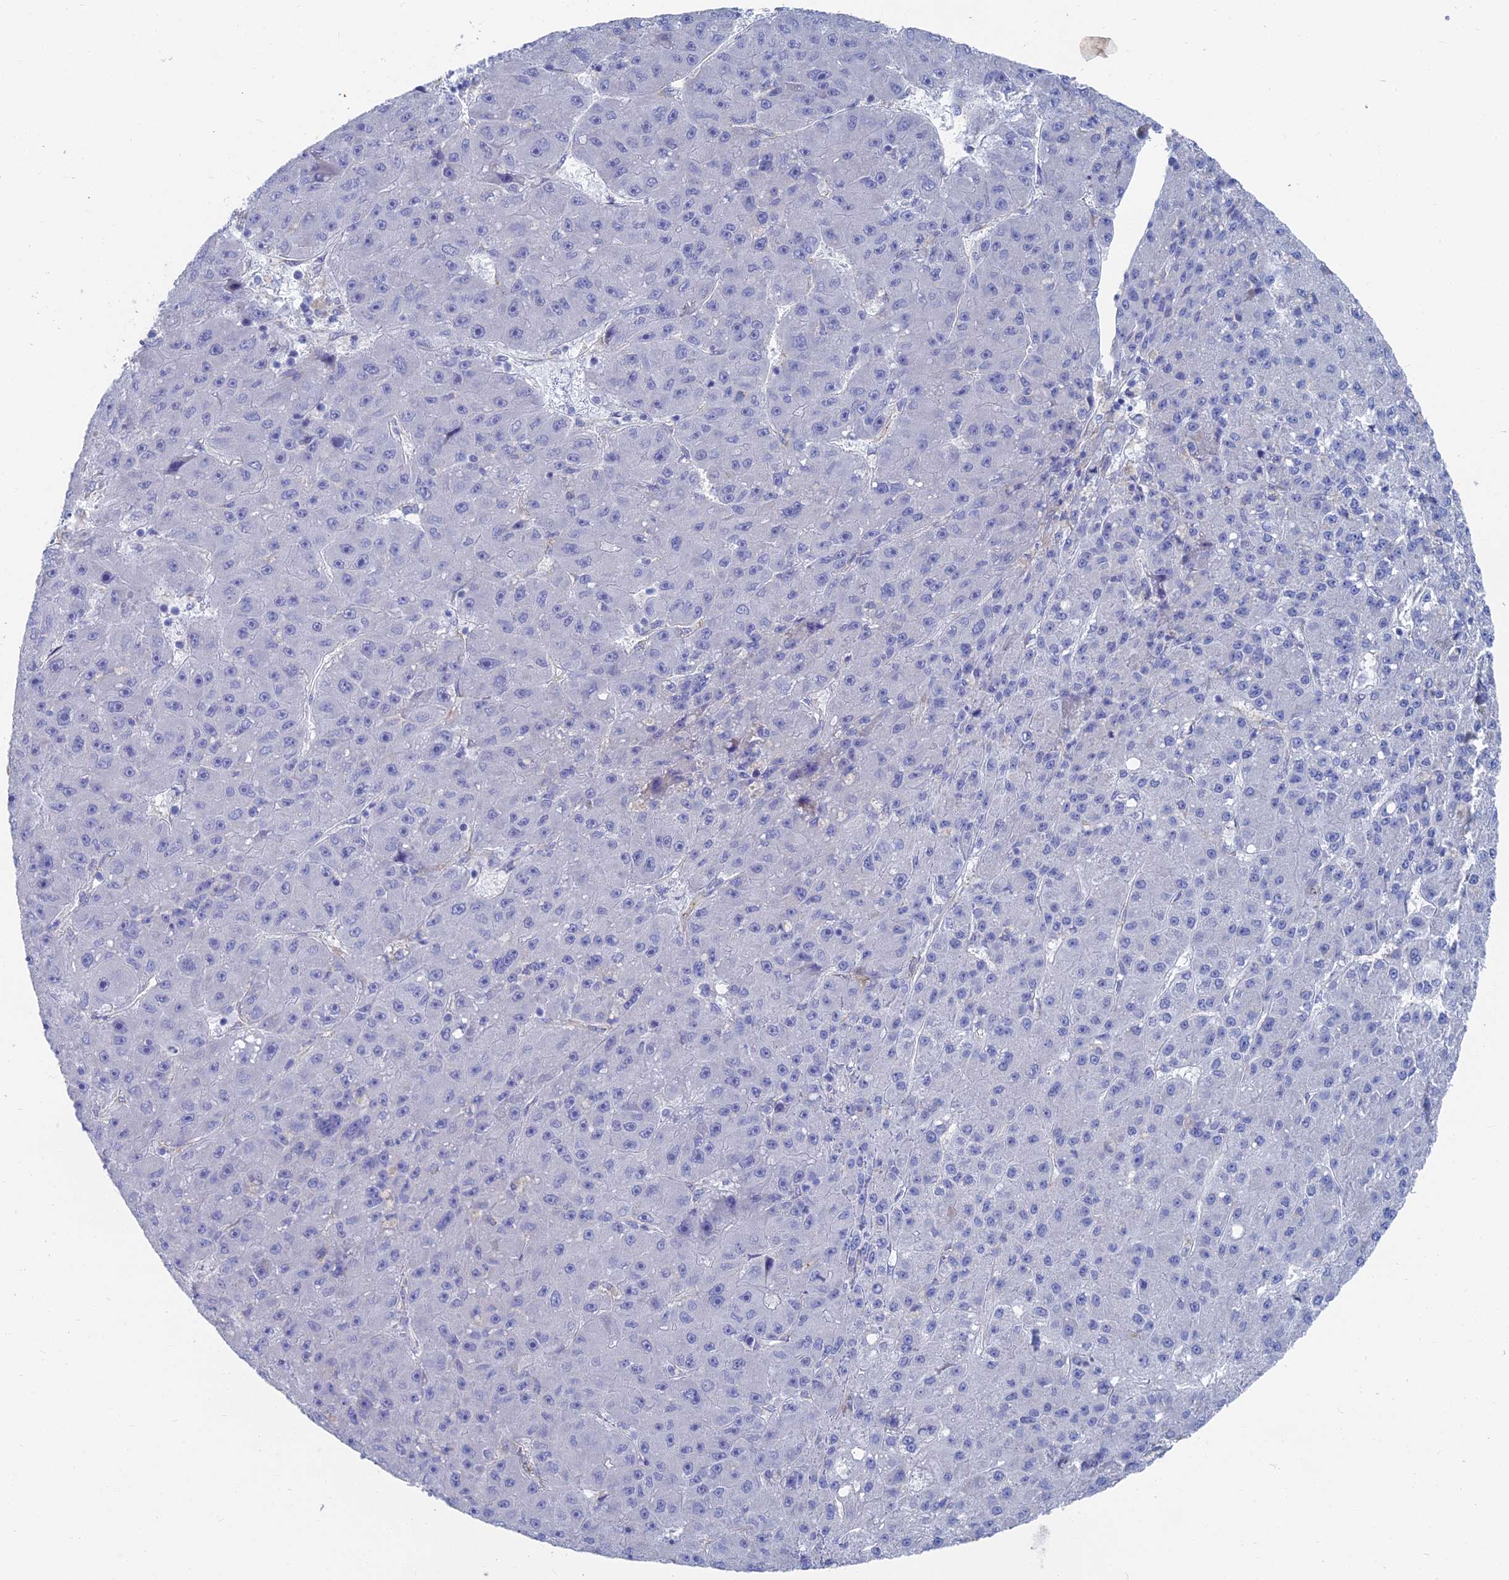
{"staining": {"intensity": "negative", "quantity": "none", "location": "none"}, "tissue": "liver cancer", "cell_type": "Tumor cells", "image_type": "cancer", "snomed": [{"axis": "morphology", "description": "Carcinoma, Hepatocellular, NOS"}, {"axis": "topography", "description": "Liver"}], "caption": "An image of human liver cancer is negative for staining in tumor cells. Brightfield microscopy of immunohistochemistry stained with DAB (3,3'-diaminobenzidine) (brown) and hematoxylin (blue), captured at high magnification.", "gene": "TNNT3", "patient": {"sex": "male", "age": 67}}